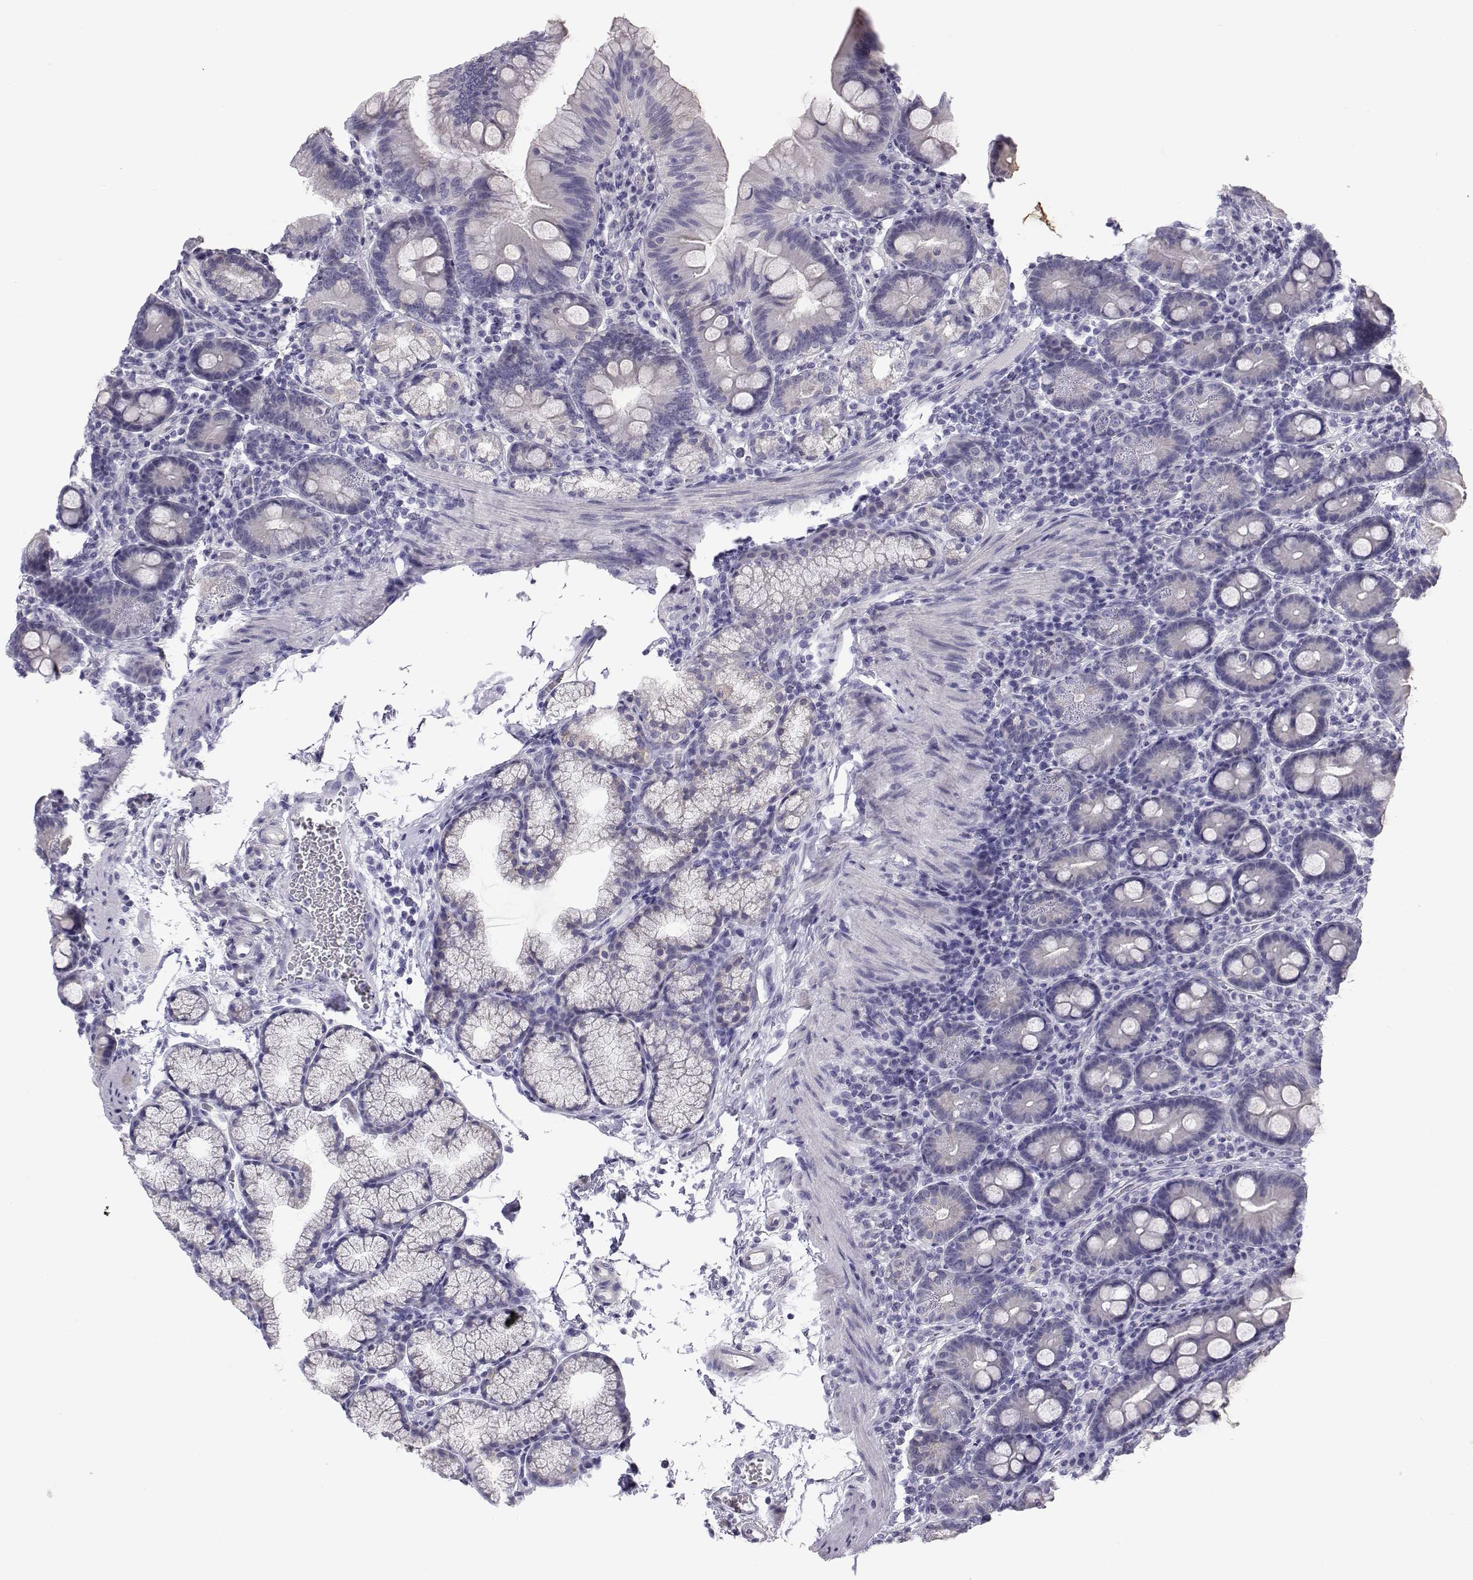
{"staining": {"intensity": "negative", "quantity": "none", "location": "none"}, "tissue": "duodenum", "cell_type": "Glandular cells", "image_type": "normal", "snomed": [{"axis": "morphology", "description": "Normal tissue, NOS"}, {"axis": "topography", "description": "Duodenum"}], "caption": "IHC micrograph of benign duodenum: human duodenum stained with DAB reveals no significant protein positivity in glandular cells.", "gene": "KCNMB4", "patient": {"sex": "male", "age": 59}}